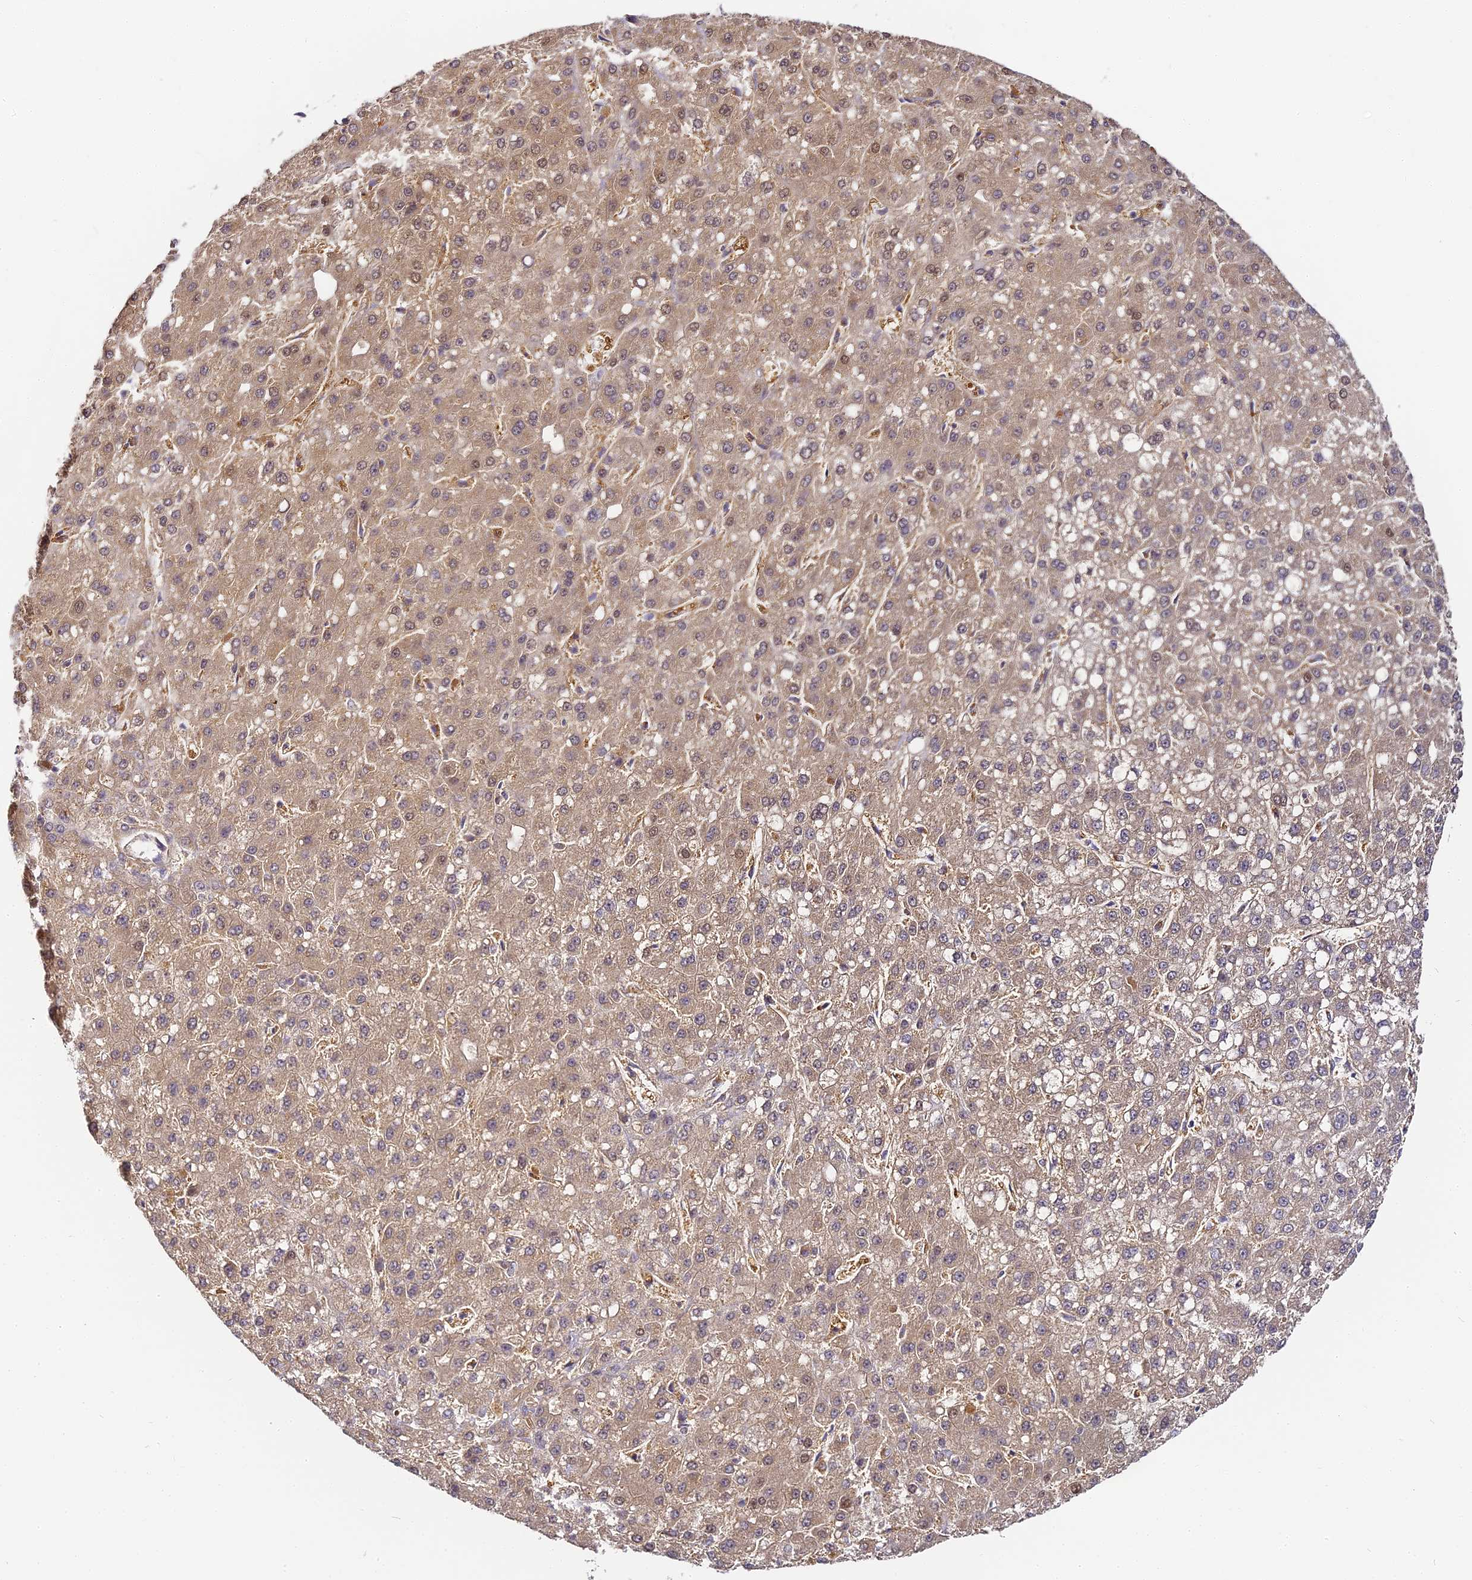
{"staining": {"intensity": "moderate", "quantity": ">75%", "location": "cytoplasmic/membranous,nuclear"}, "tissue": "liver cancer", "cell_type": "Tumor cells", "image_type": "cancer", "snomed": [{"axis": "morphology", "description": "Carcinoma, Hepatocellular, NOS"}, {"axis": "topography", "description": "Liver"}], "caption": "IHC of human hepatocellular carcinoma (liver) demonstrates medium levels of moderate cytoplasmic/membranous and nuclear expression in about >75% of tumor cells.", "gene": "ABHD14A-ACY1", "patient": {"sex": "male", "age": 67}}